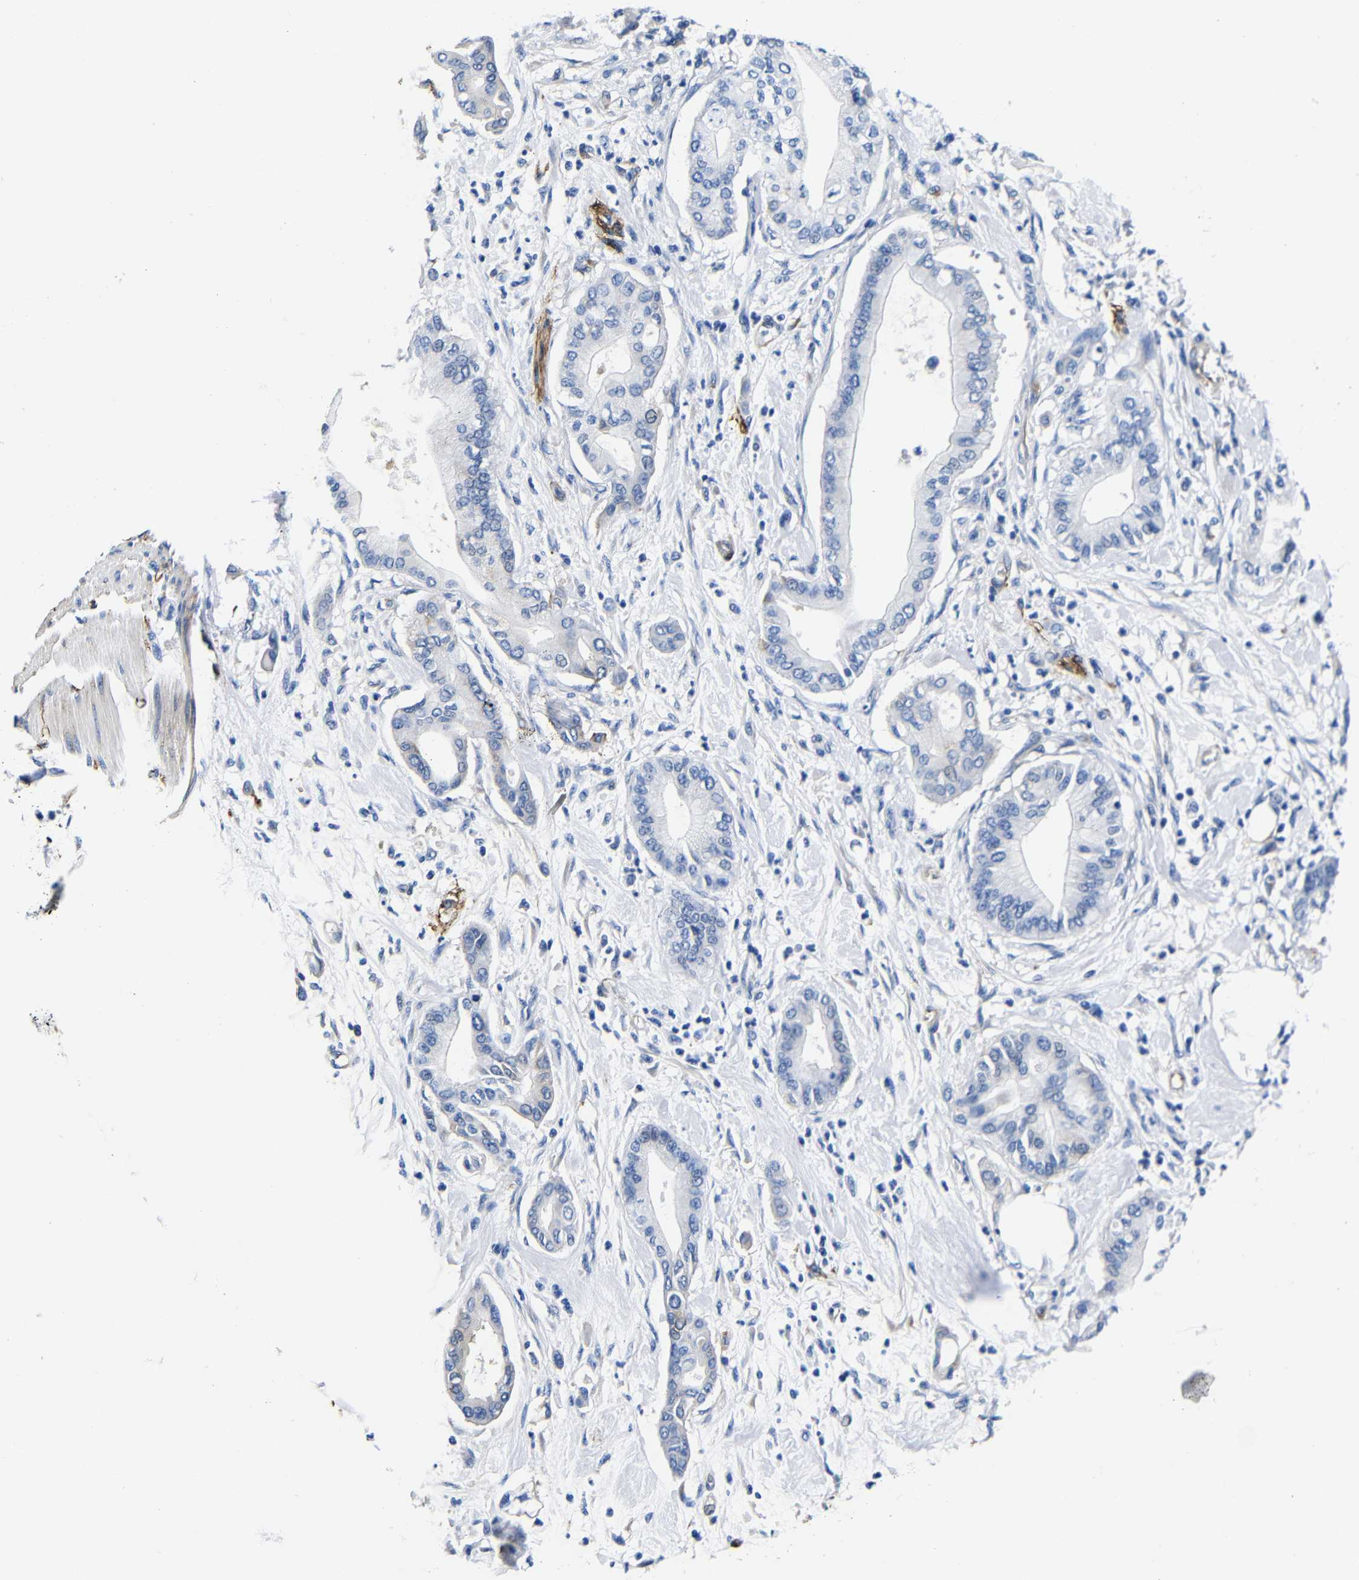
{"staining": {"intensity": "negative", "quantity": "none", "location": "none"}, "tissue": "pancreatic cancer", "cell_type": "Tumor cells", "image_type": "cancer", "snomed": [{"axis": "morphology", "description": "Adenocarcinoma, NOS"}, {"axis": "morphology", "description": "Adenocarcinoma, metastatic, NOS"}, {"axis": "topography", "description": "Lymph node"}, {"axis": "topography", "description": "Pancreas"}, {"axis": "topography", "description": "Duodenum"}], "caption": "Protein analysis of pancreatic cancer (metastatic adenocarcinoma) exhibits no significant staining in tumor cells.", "gene": "LRIG1", "patient": {"sex": "female", "age": 64}}